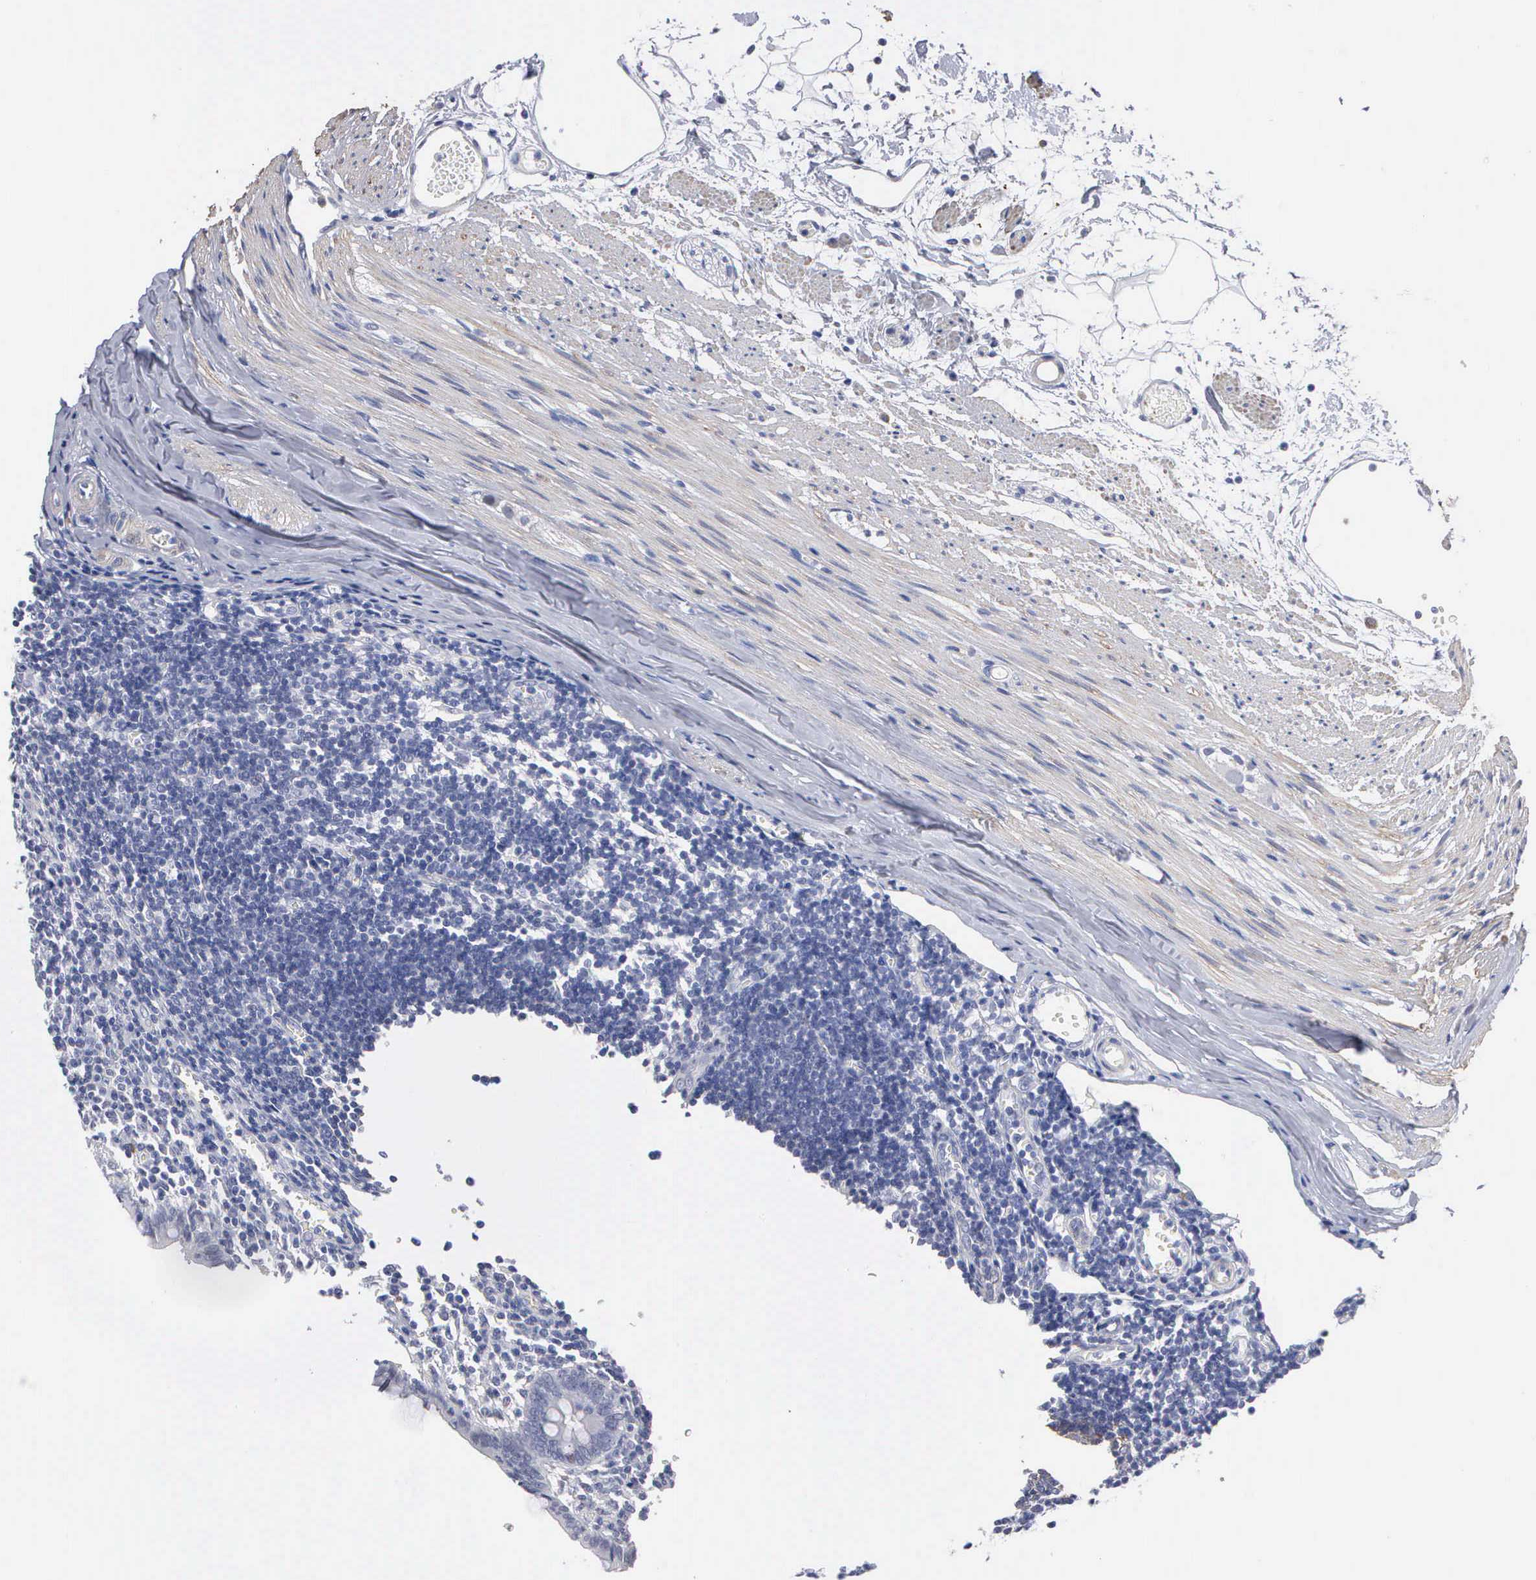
{"staining": {"intensity": "negative", "quantity": "none", "location": "none"}, "tissue": "appendix", "cell_type": "Glandular cells", "image_type": "normal", "snomed": [{"axis": "morphology", "description": "Normal tissue, NOS"}, {"axis": "topography", "description": "Appendix"}], "caption": "High power microscopy micrograph of an immunohistochemistry (IHC) photomicrograph of normal appendix, revealing no significant expression in glandular cells.", "gene": "ELFN2", "patient": {"sex": "female", "age": 19}}